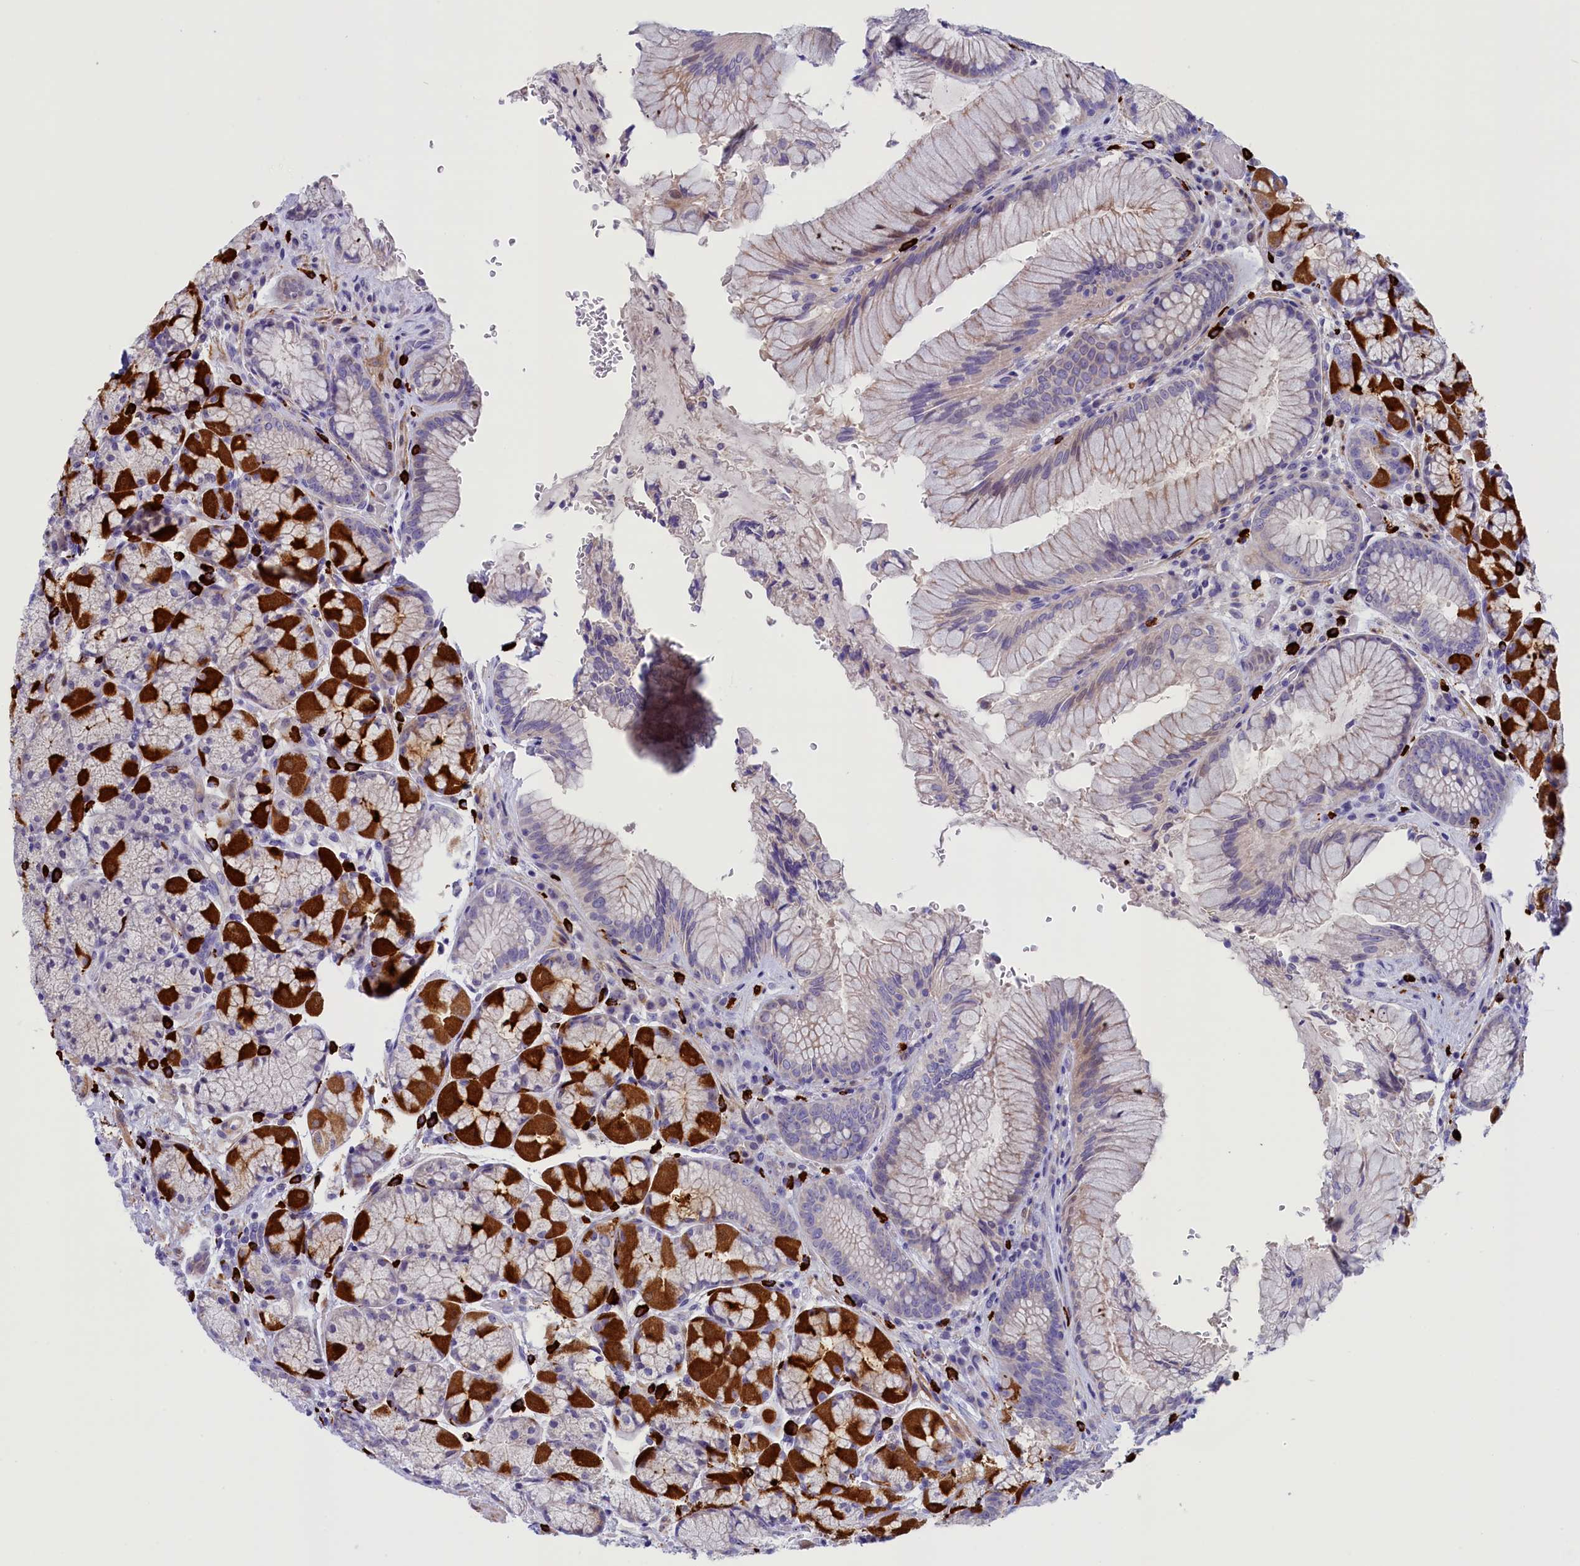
{"staining": {"intensity": "strong", "quantity": "25%-75%", "location": "cytoplasmic/membranous"}, "tissue": "stomach", "cell_type": "Glandular cells", "image_type": "normal", "snomed": [{"axis": "morphology", "description": "Normal tissue, NOS"}, {"axis": "topography", "description": "Stomach"}], "caption": "Protein staining of unremarkable stomach exhibits strong cytoplasmic/membranous staining in approximately 25%-75% of glandular cells.", "gene": "RTTN", "patient": {"sex": "male", "age": 63}}